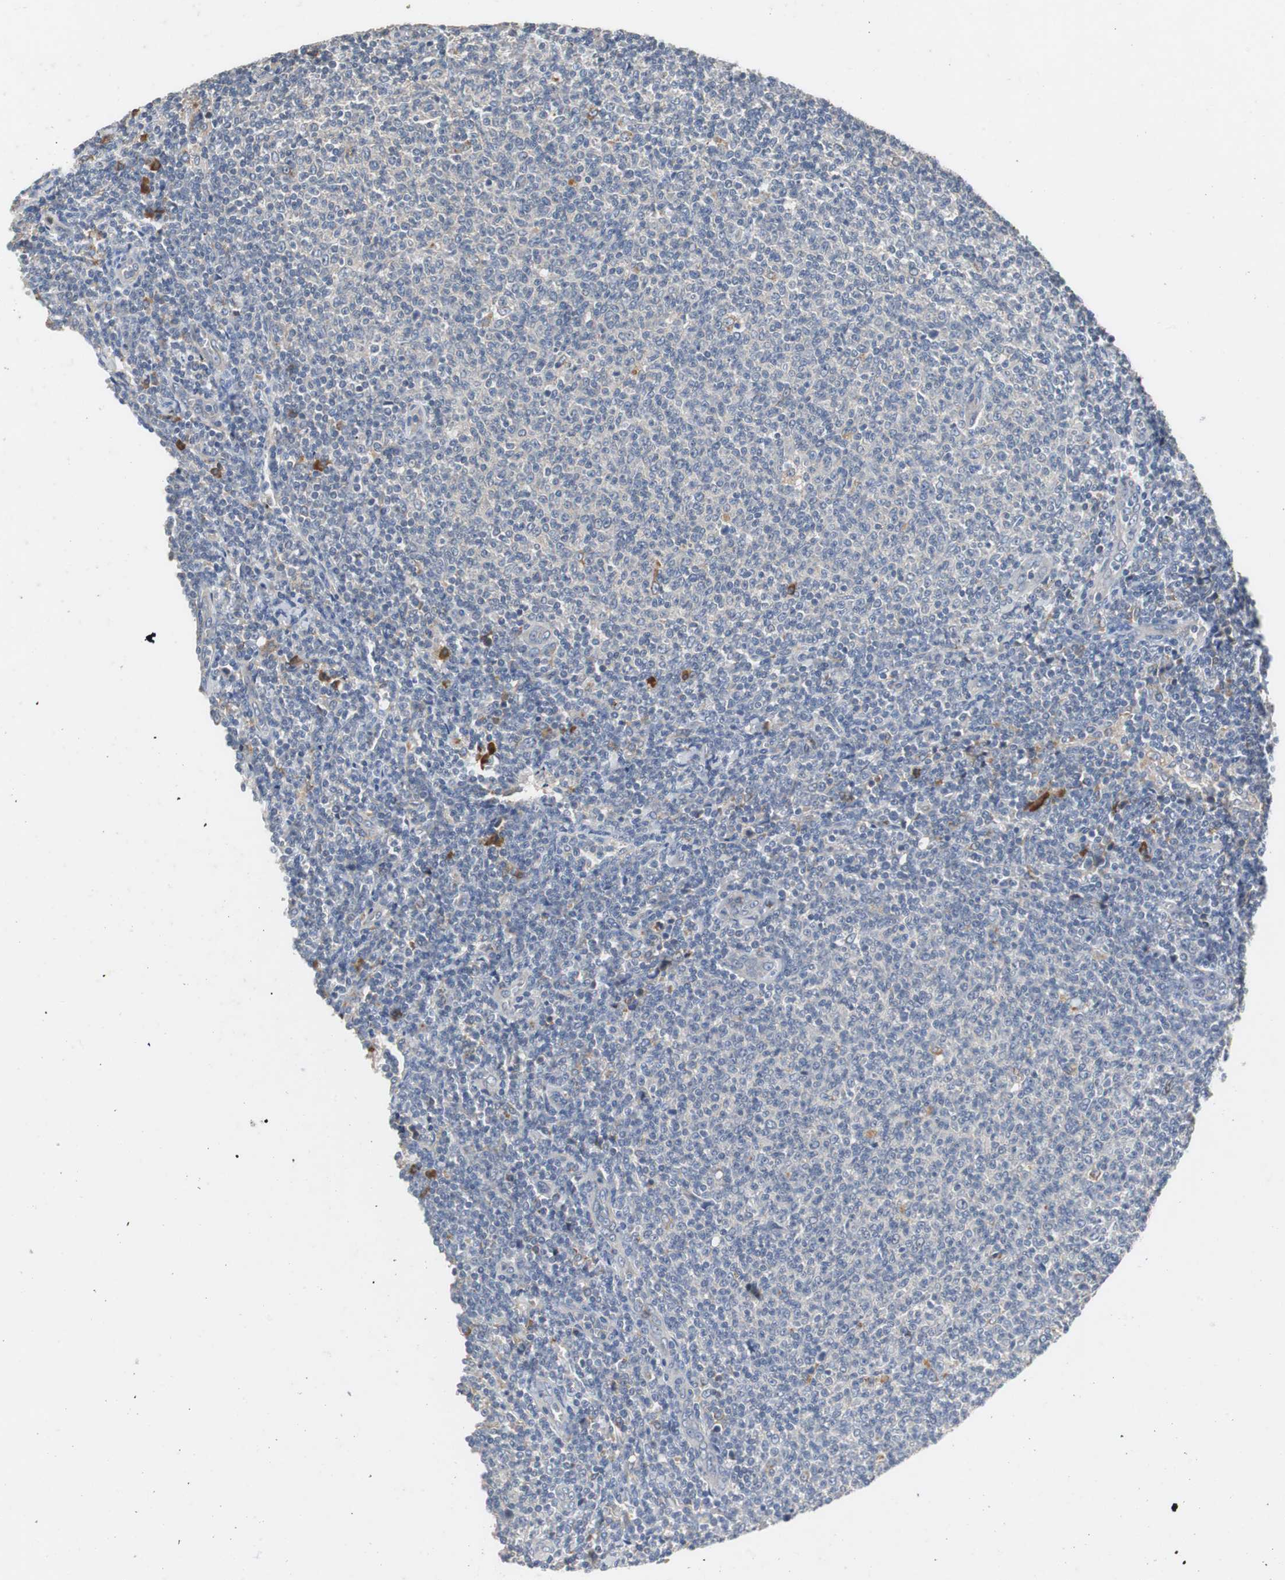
{"staining": {"intensity": "negative", "quantity": "none", "location": "none"}, "tissue": "lymphoma", "cell_type": "Tumor cells", "image_type": "cancer", "snomed": [{"axis": "morphology", "description": "Malignant lymphoma, non-Hodgkin's type, Low grade"}, {"axis": "topography", "description": "Lymph node"}], "caption": "Lymphoma was stained to show a protein in brown. There is no significant staining in tumor cells. The staining was performed using DAB (3,3'-diaminobenzidine) to visualize the protein expression in brown, while the nuclei were stained in blue with hematoxylin (Magnification: 20x).", "gene": "SORT1", "patient": {"sex": "male", "age": 66}}